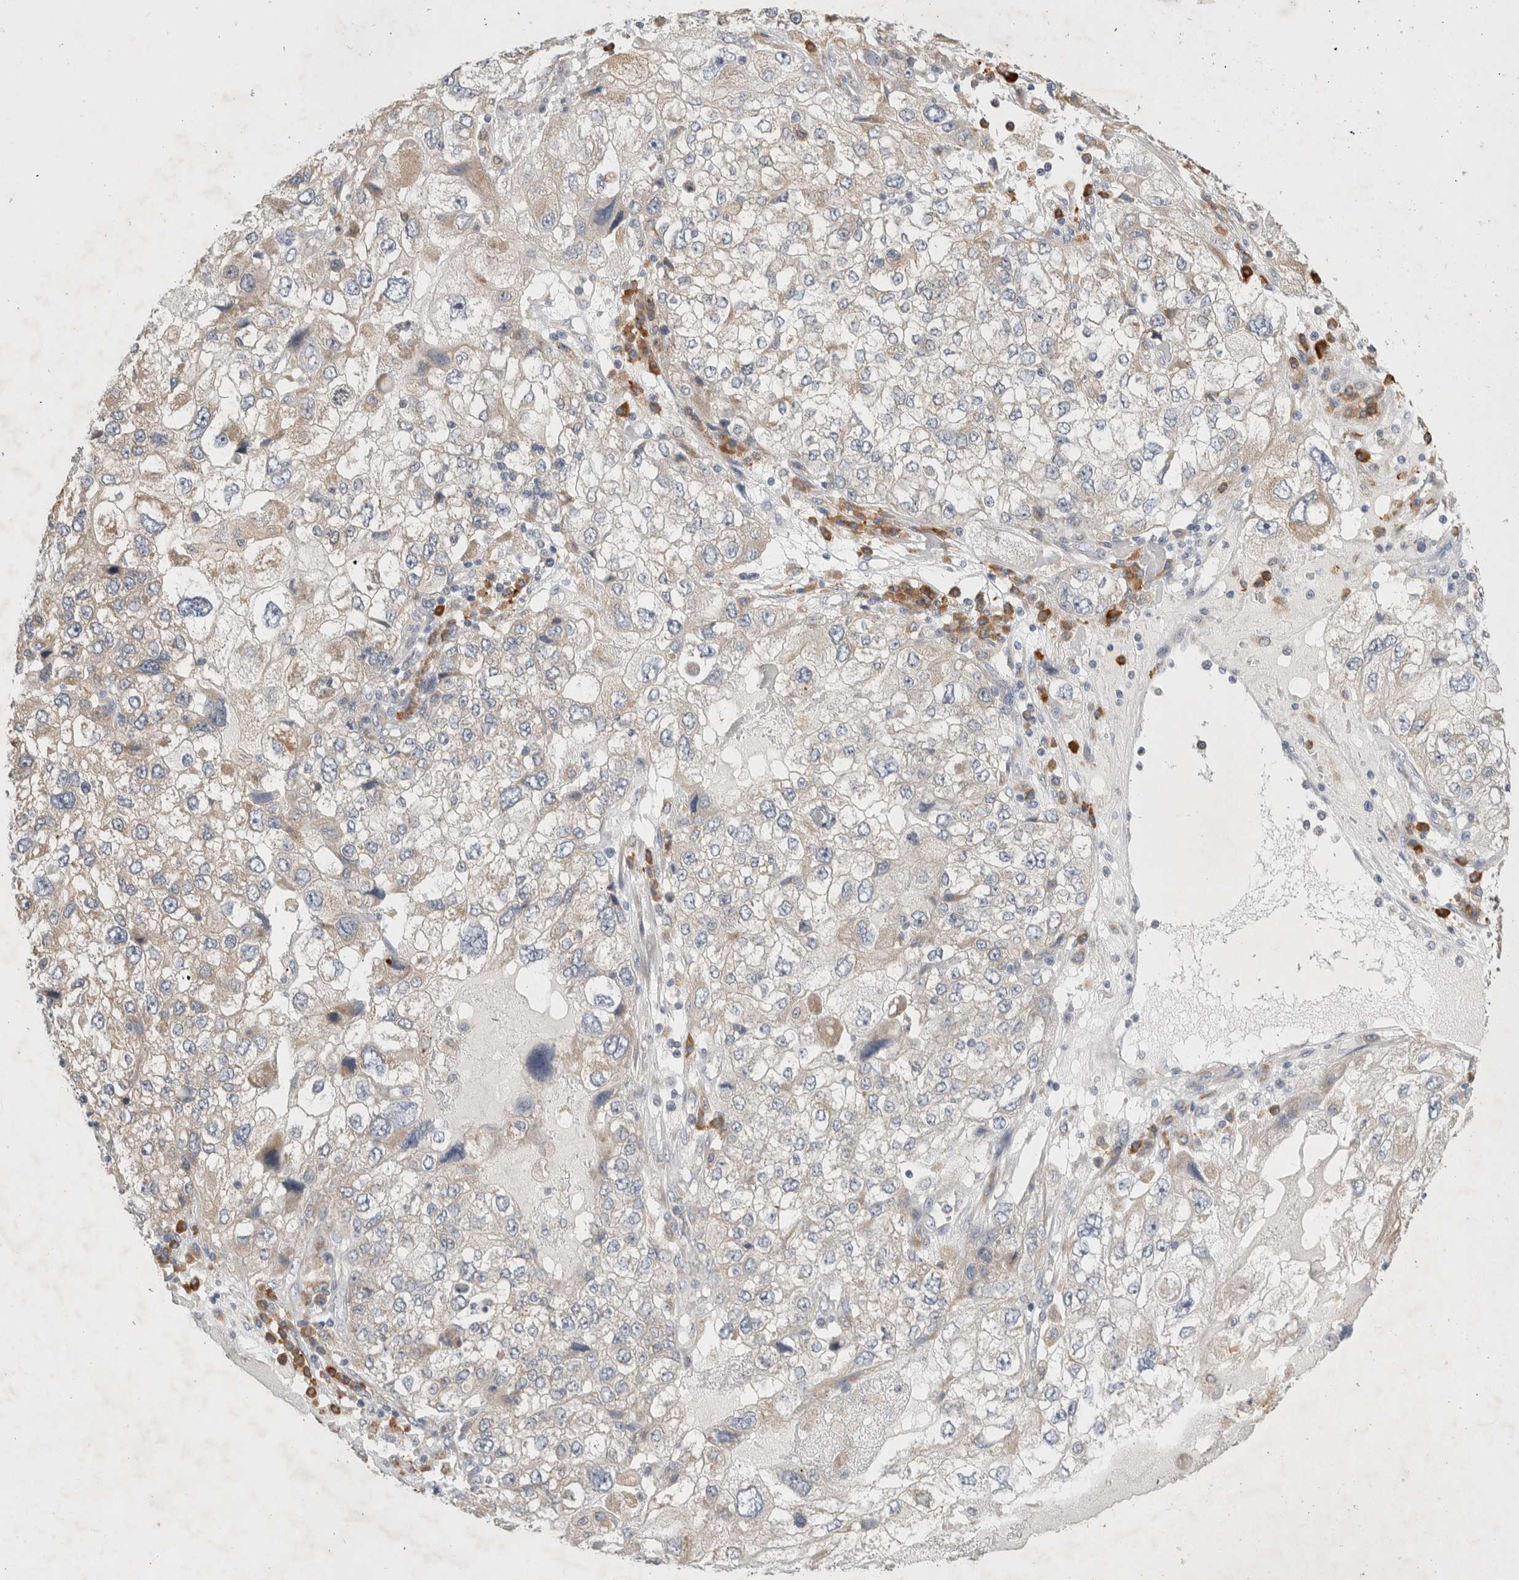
{"staining": {"intensity": "weak", "quantity": "<25%", "location": "cytoplasmic/membranous"}, "tissue": "endometrial cancer", "cell_type": "Tumor cells", "image_type": "cancer", "snomed": [{"axis": "morphology", "description": "Adenocarcinoma, NOS"}, {"axis": "topography", "description": "Endometrium"}], "caption": "This is an immunohistochemistry (IHC) image of endometrial cancer (adenocarcinoma). There is no positivity in tumor cells.", "gene": "NEDD4L", "patient": {"sex": "female", "age": 49}}